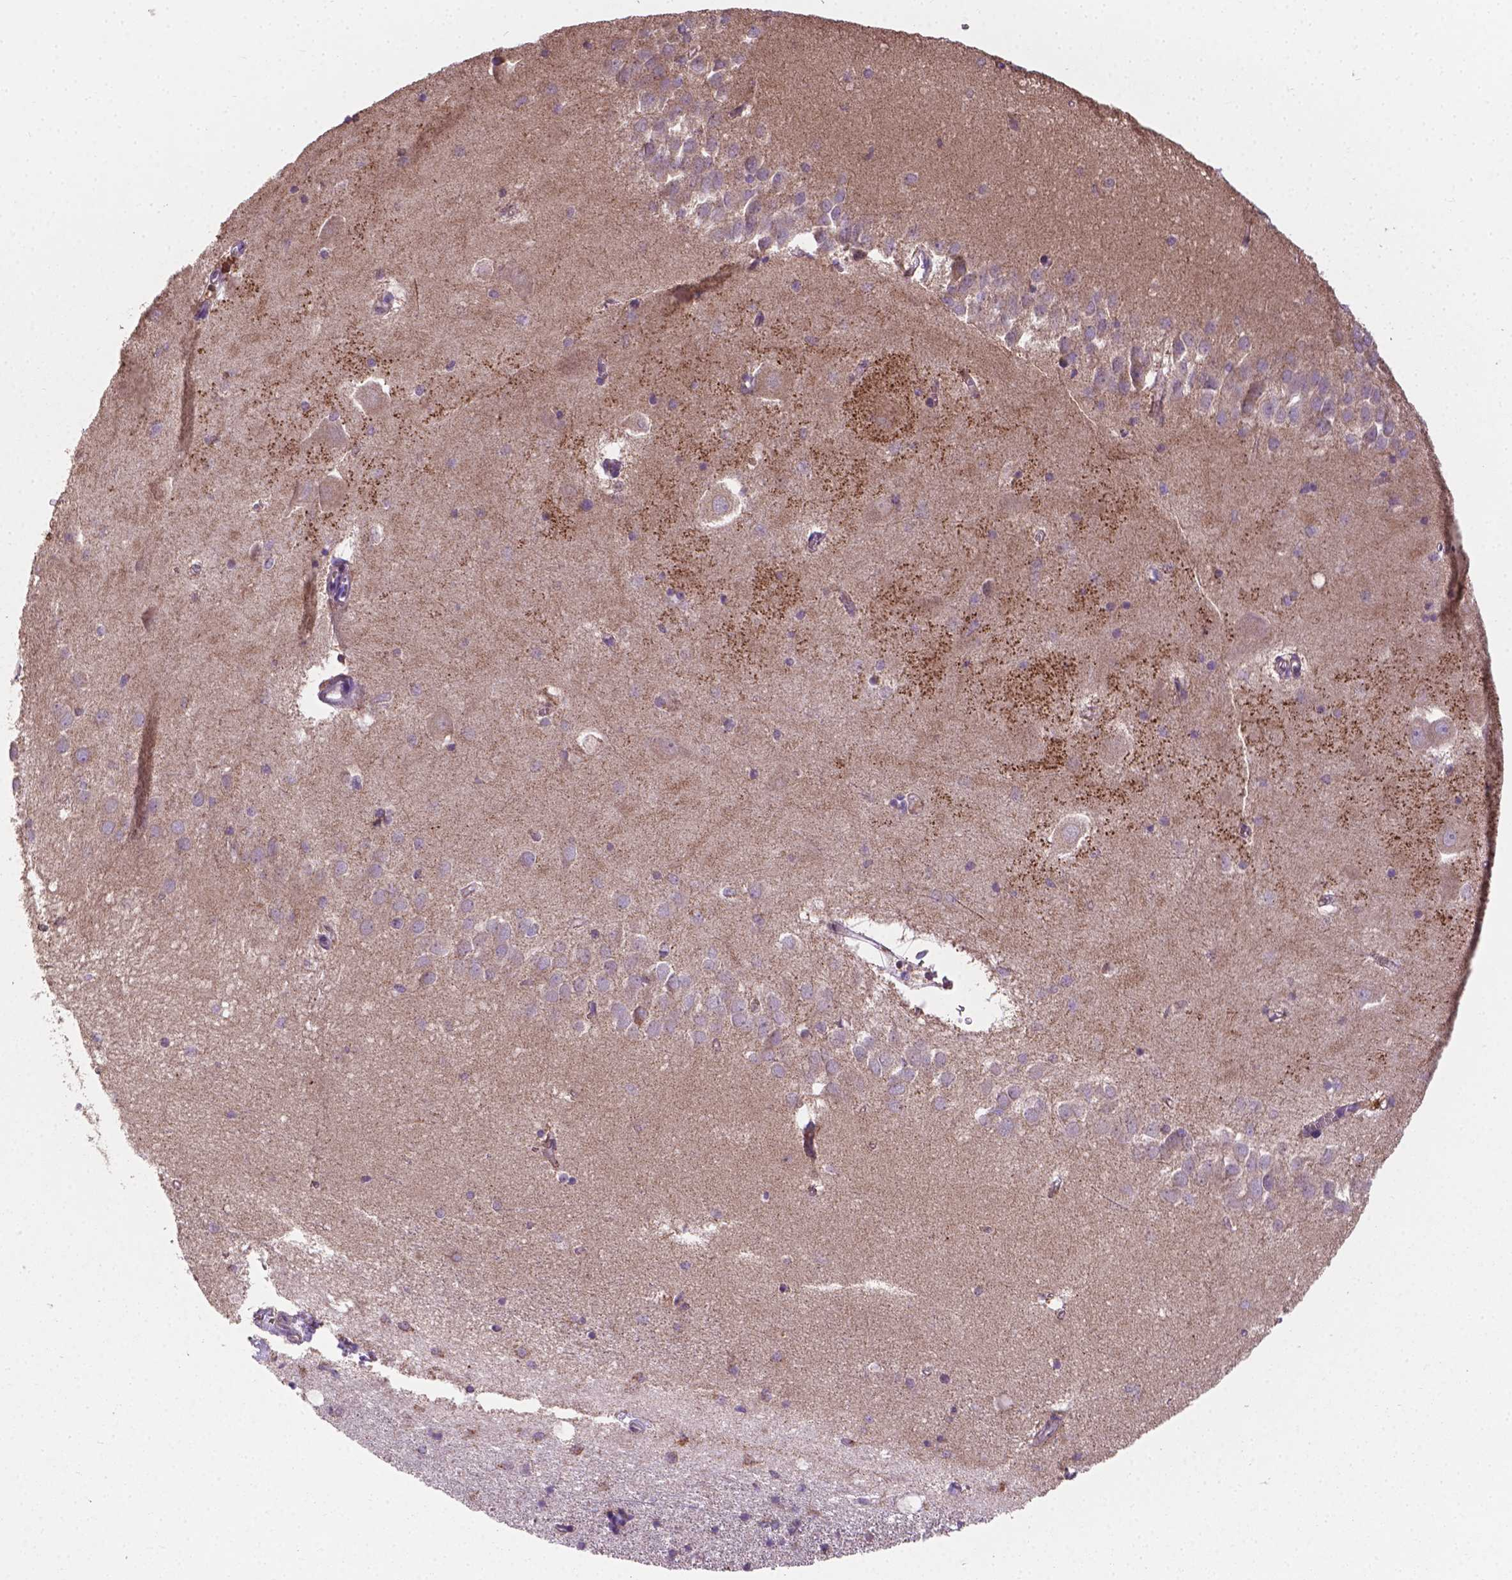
{"staining": {"intensity": "negative", "quantity": "none", "location": "none"}, "tissue": "hippocampus", "cell_type": "Glial cells", "image_type": "normal", "snomed": [{"axis": "morphology", "description": "Normal tissue, NOS"}, {"axis": "topography", "description": "Lateral ventricle wall"}, {"axis": "topography", "description": "Hippocampus"}], "caption": "The histopathology image displays no staining of glial cells in unremarkable hippocampus. (Stains: DAB (3,3'-diaminobenzidine) IHC with hematoxylin counter stain, Microscopy: brightfield microscopy at high magnification).", "gene": "TCAF1", "patient": {"sex": "female", "age": 63}}